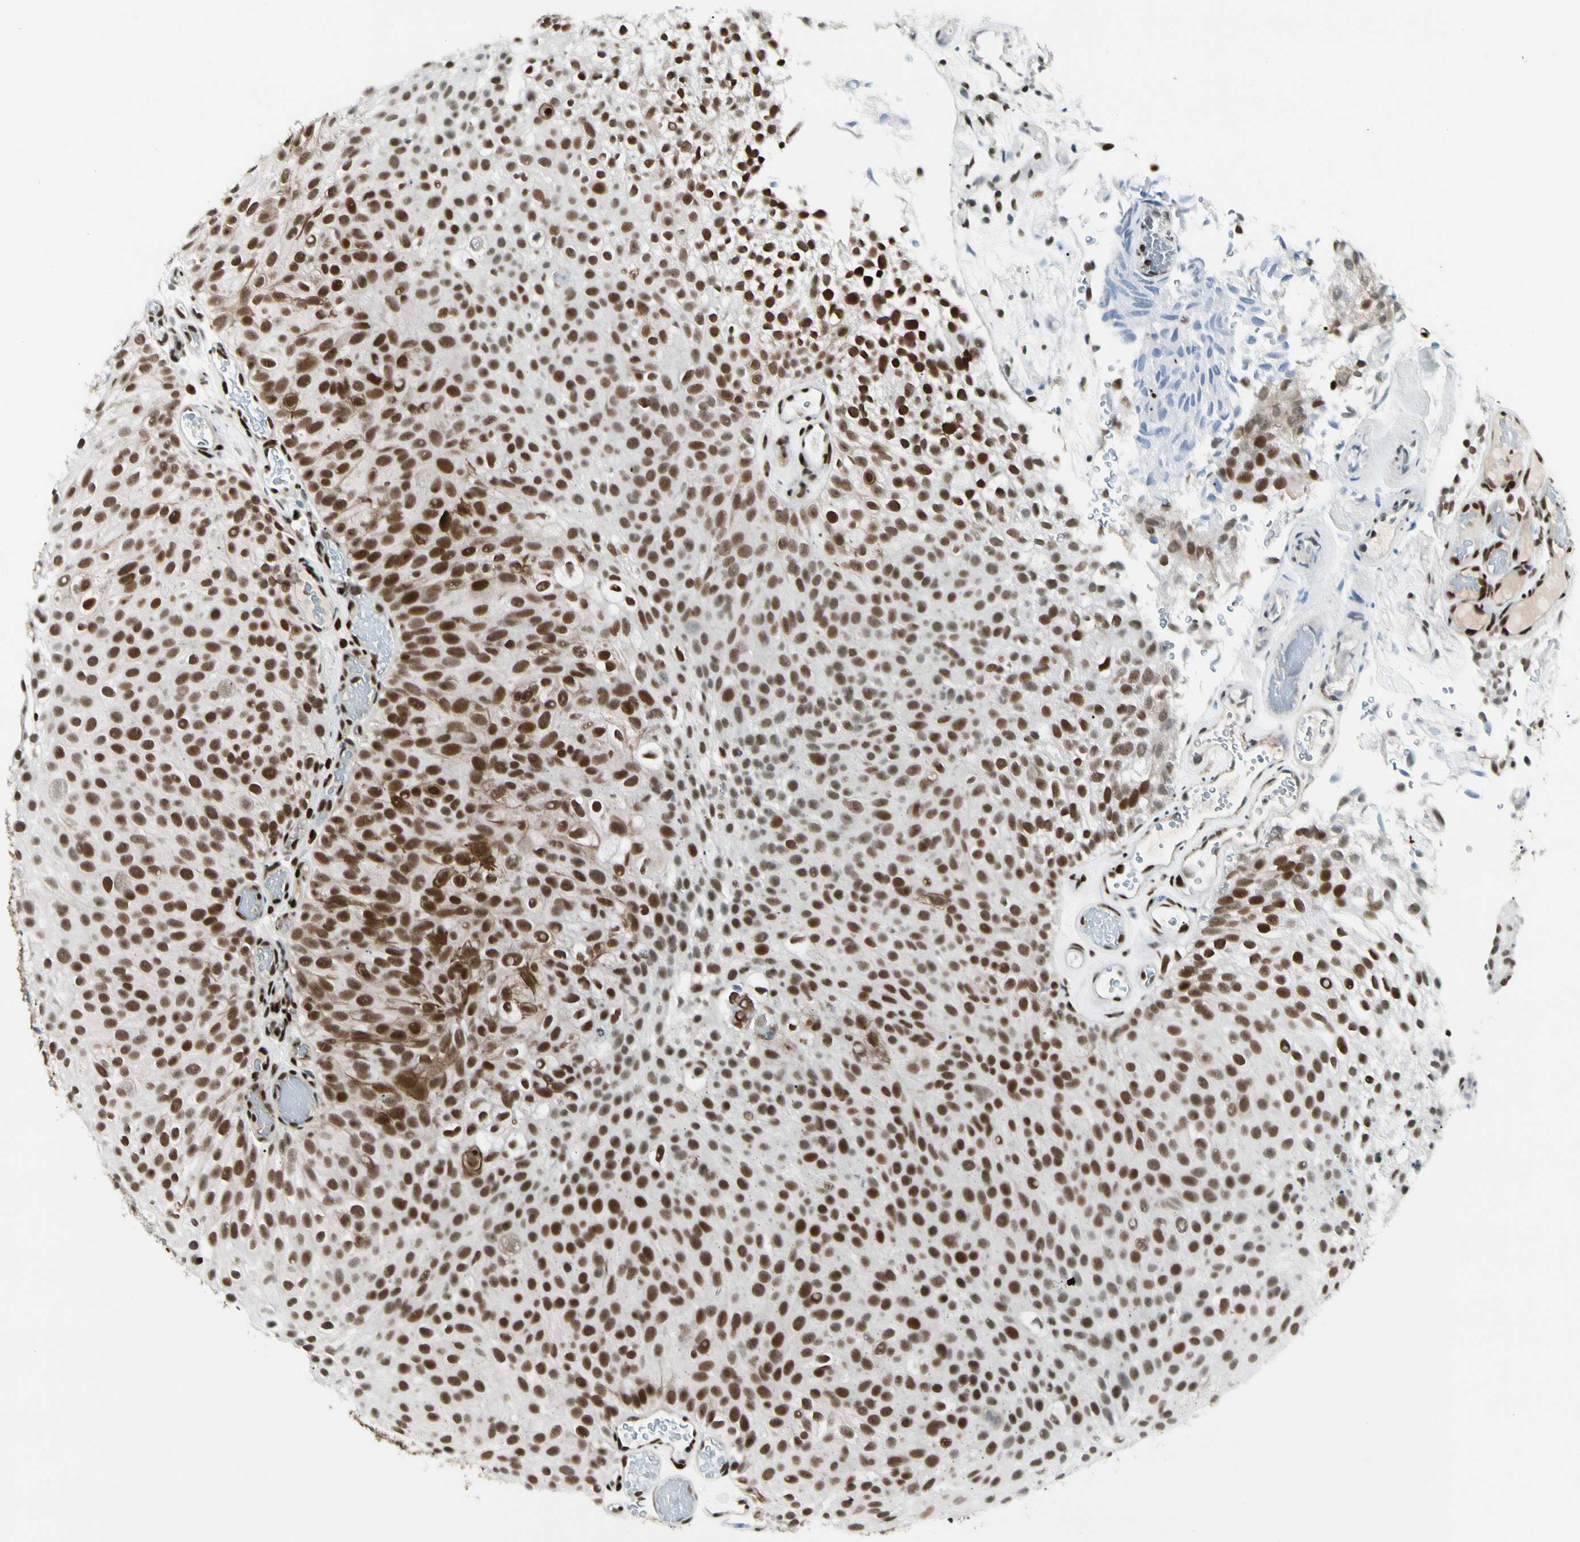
{"staining": {"intensity": "strong", "quantity": ">75%", "location": "nuclear"}, "tissue": "urothelial cancer", "cell_type": "Tumor cells", "image_type": "cancer", "snomed": [{"axis": "morphology", "description": "Urothelial carcinoma, Low grade"}, {"axis": "topography", "description": "Urinary bladder"}], "caption": "Immunohistochemical staining of human urothelial carcinoma (low-grade) displays high levels of strong nuclear protein expression in approximately >75% of tumor cells.", "gene": "FUS", "patient": {"sex": "male", "age": 78}}